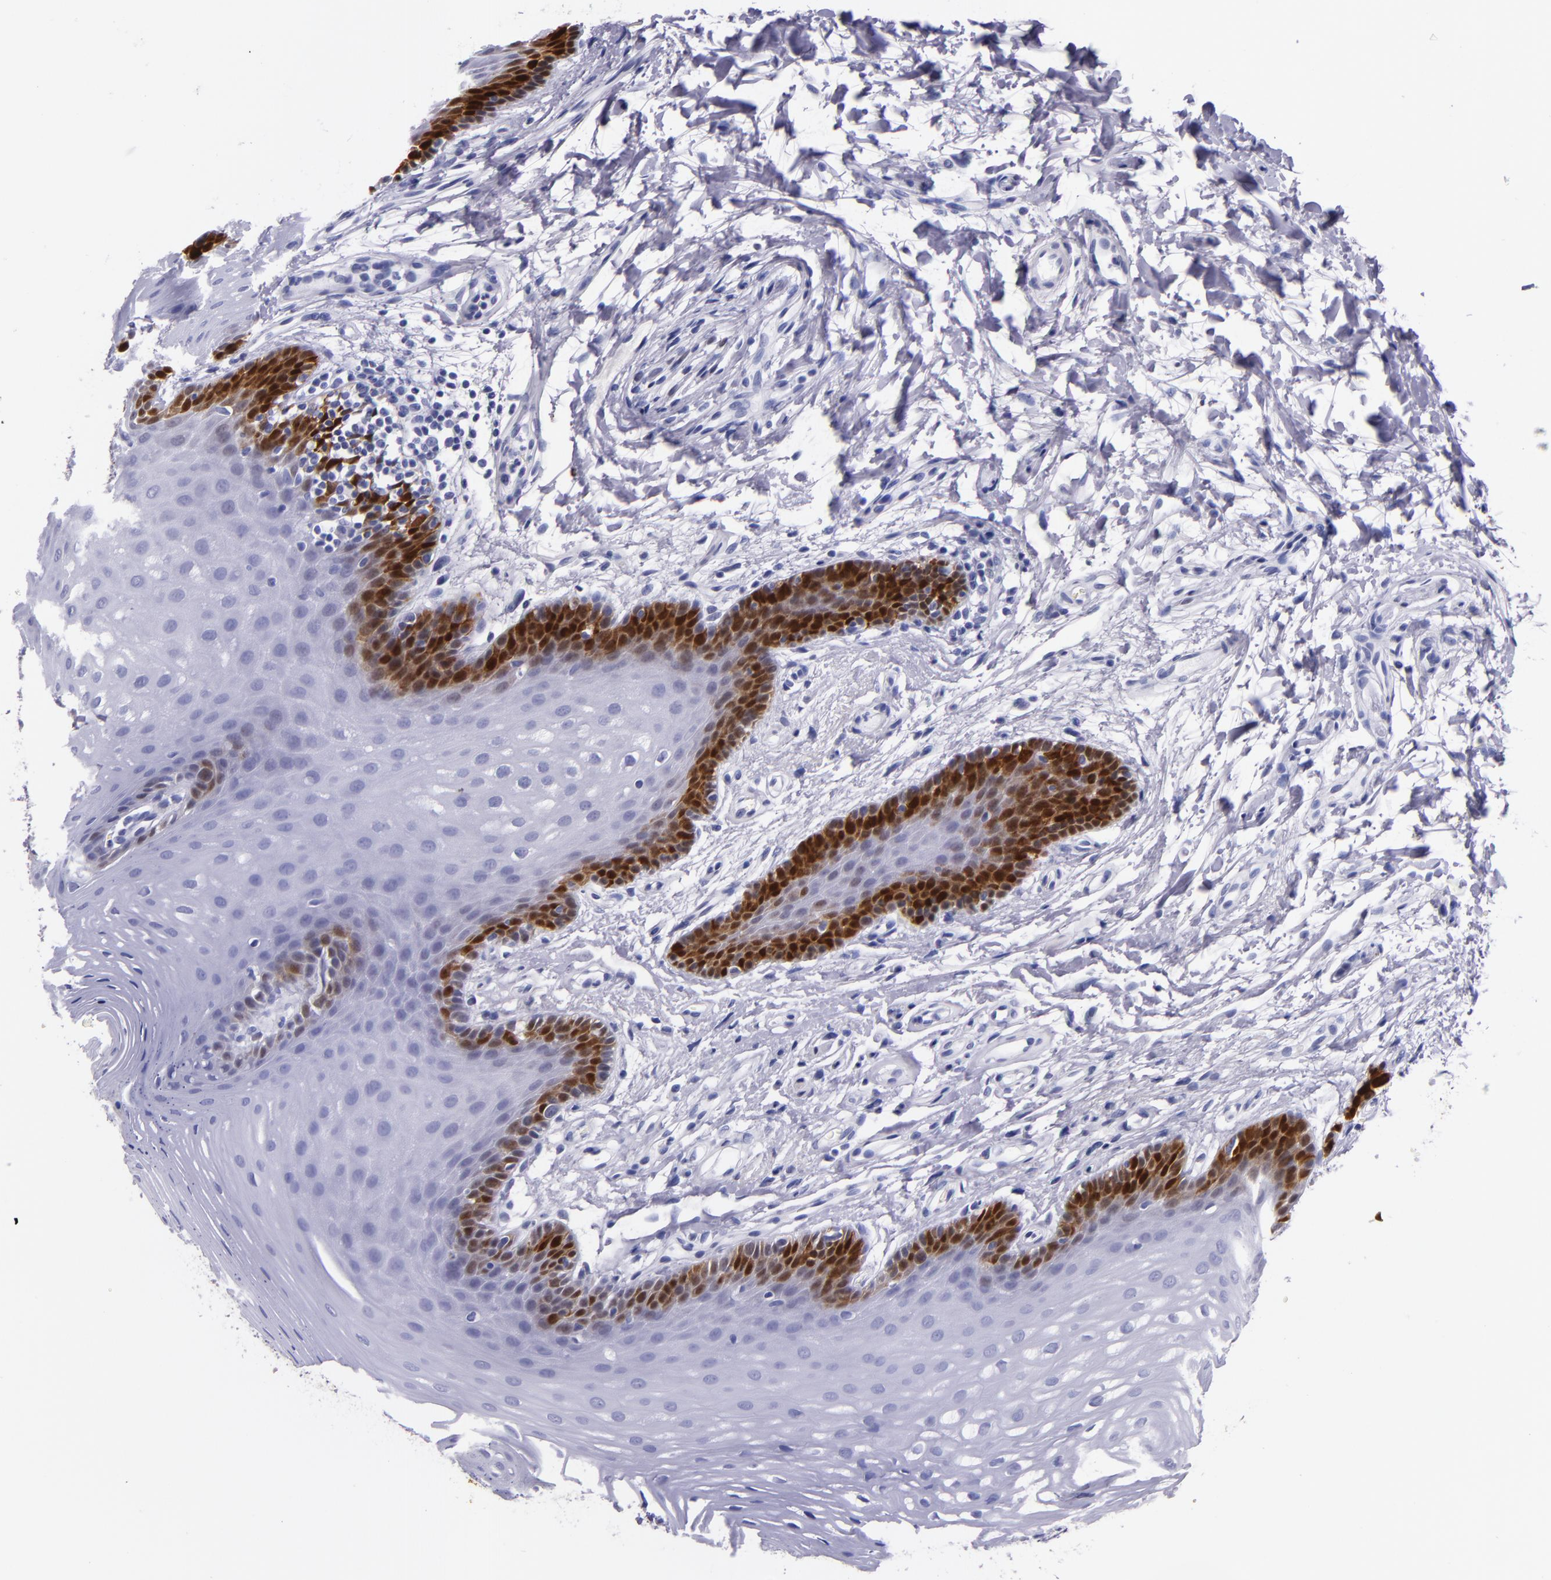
{"staining": {"intensity": "strong", "quantity": "<25%", "location": "nuclear"}, "tissue": "oral mucosa", "cell_type": "Squamous epithelial cells", "image_type": "normal", "snomed": [{"axis": "morphology", "description": "Normal tissue, NOS"}, {"axis": "topography", "description": "Oral tissue"}], "caption": "Protein expression analysis of unremarkable human oral mucosa reveals strong nuclear positivity in approximately <25% of squamous epithelial cells.", "gene": "MT1A", "patient": {"sex": "male", "age": 62}}